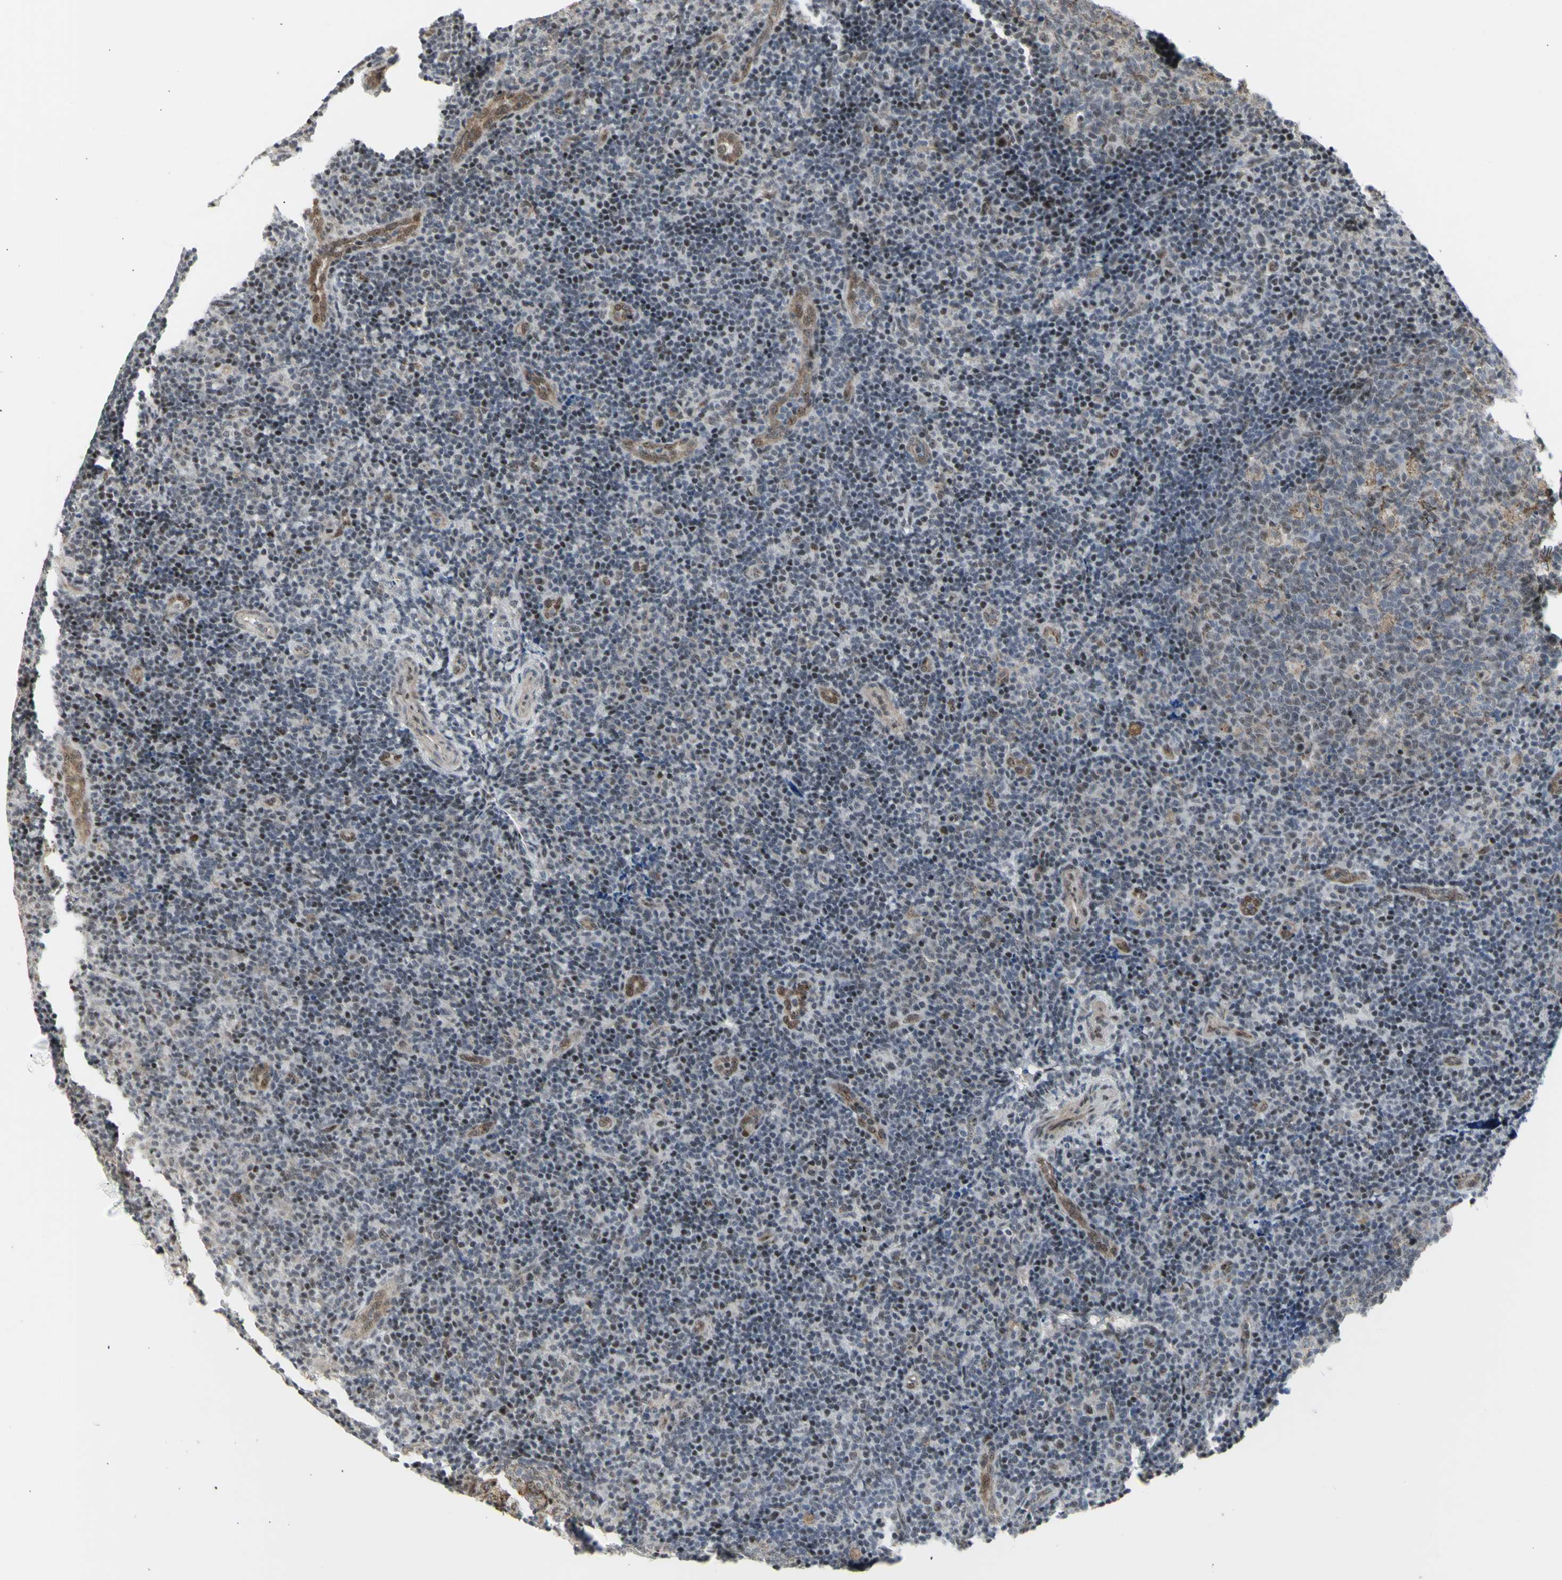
{"staining": {"intensity": "weak", "quantity": ">75%", "location": "nuclear"}, "tissue": "tonsil", "cell_type": "Germinal center cells", "image_type": "normal", "snomed": [{"axis": "morphology", "description": "Normal tissue, NOS"}, {"axis": "topography", "description": "Tonsil"}], "caption": "Germinal center cells demonstrate low levels of weak nuclear positivity in about >75% of cells in unremarkable human tonsil.", "gene": "DHRS7B", "patient": {"sex": "female", "age": 40}}